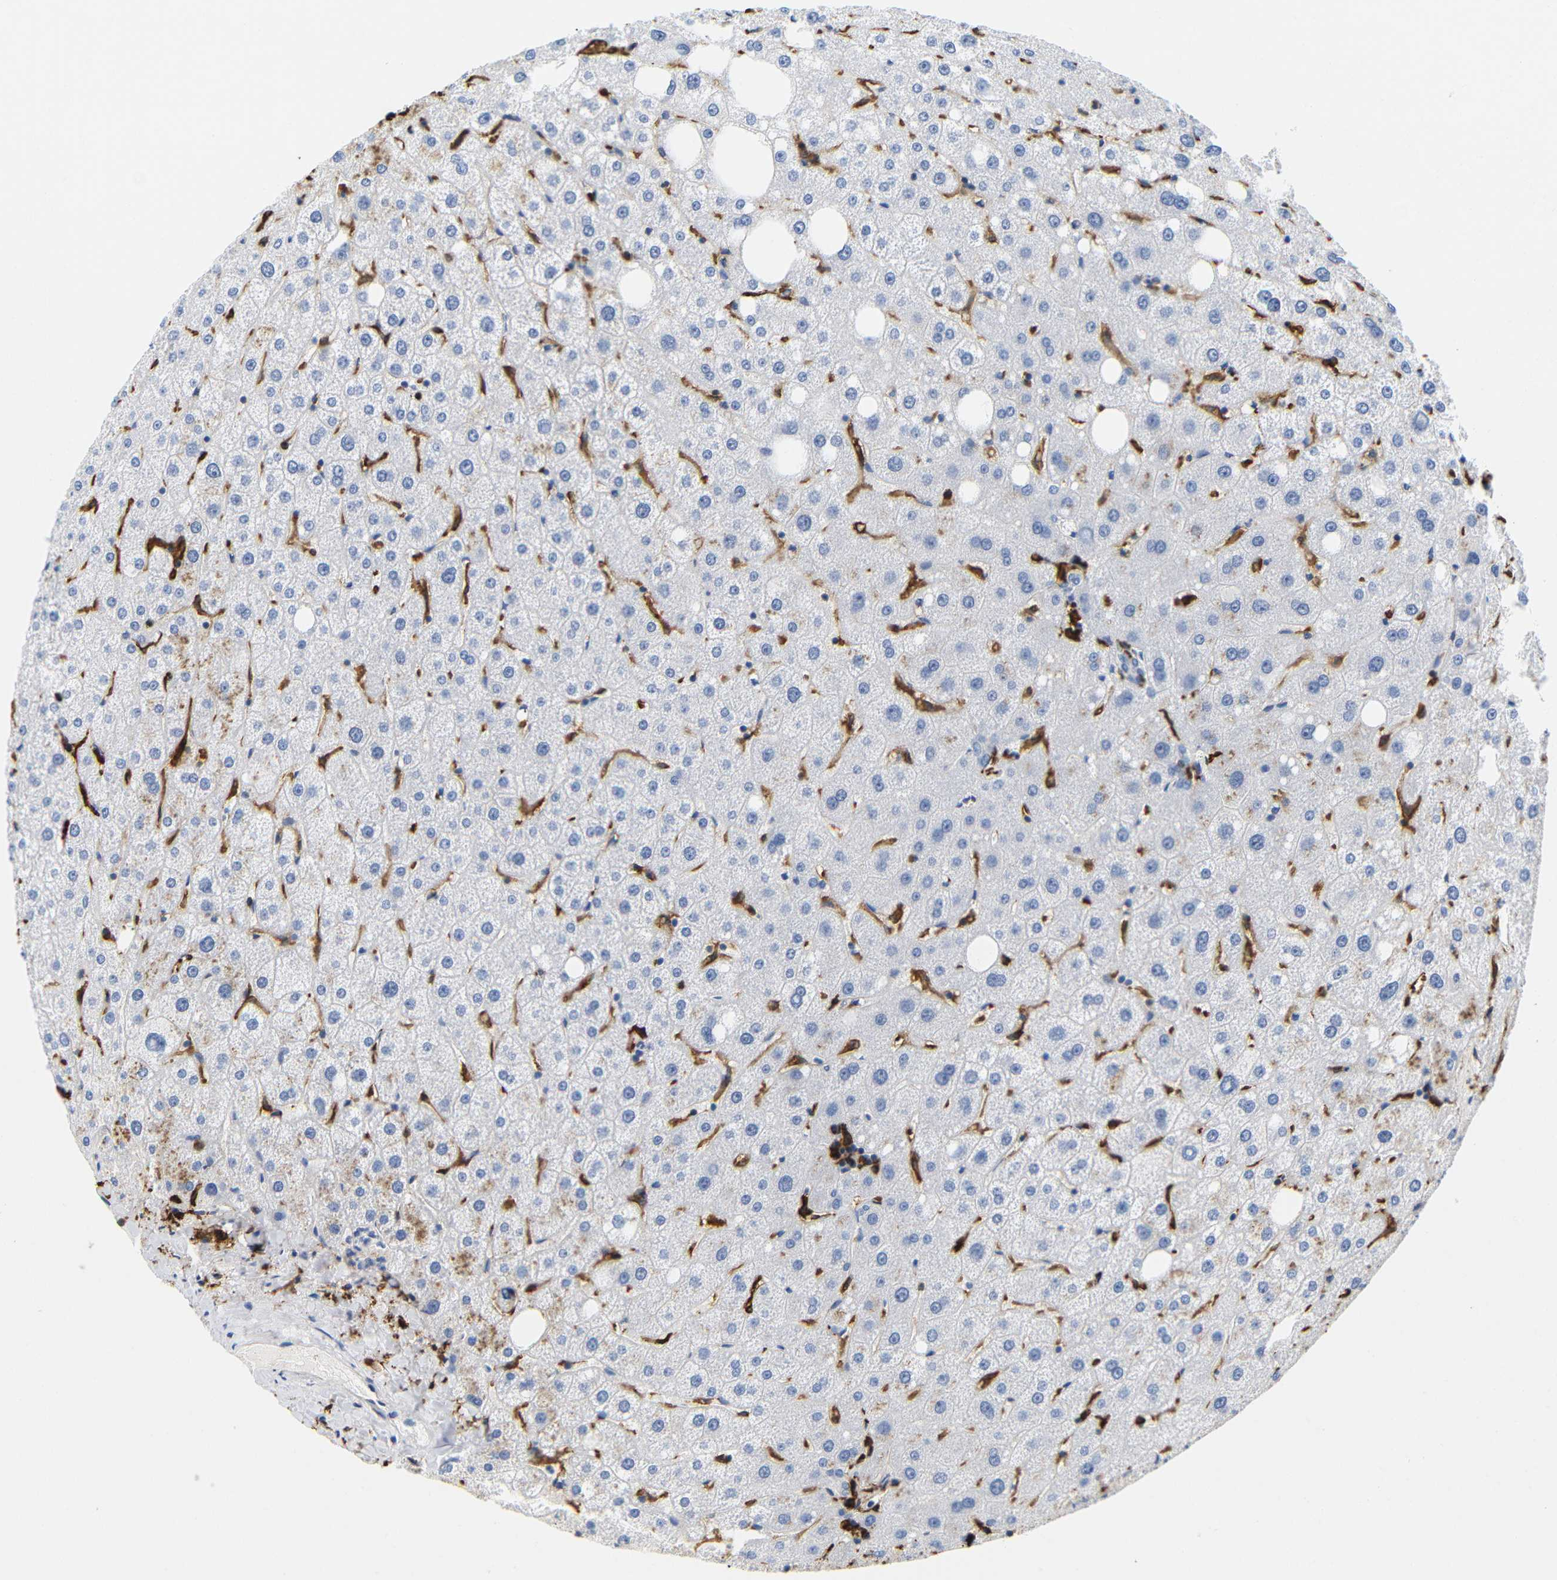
{"staining": {"intensity": "negative", "quantity": "none", "location": "none"}, "tissue": "liver", "cell_type": "Cholangiocytes", "image_type": "normal", "snomed": [{"axis": "morphology", "description": "Normal tissue, NOS"}, {"axis": "topography", "description": "Liver"}], "caption": "Normal liver was stained to show a protein in brown. There is no significant staining in cholangiocytes. (Stains: DAB immunohistochemistry (IHC) with hematoxylin counter stain, Microscopy: brightfield microscopy at high magnification).", "gene": "HLA", "patient": {"sex": "male", "age": 73}}